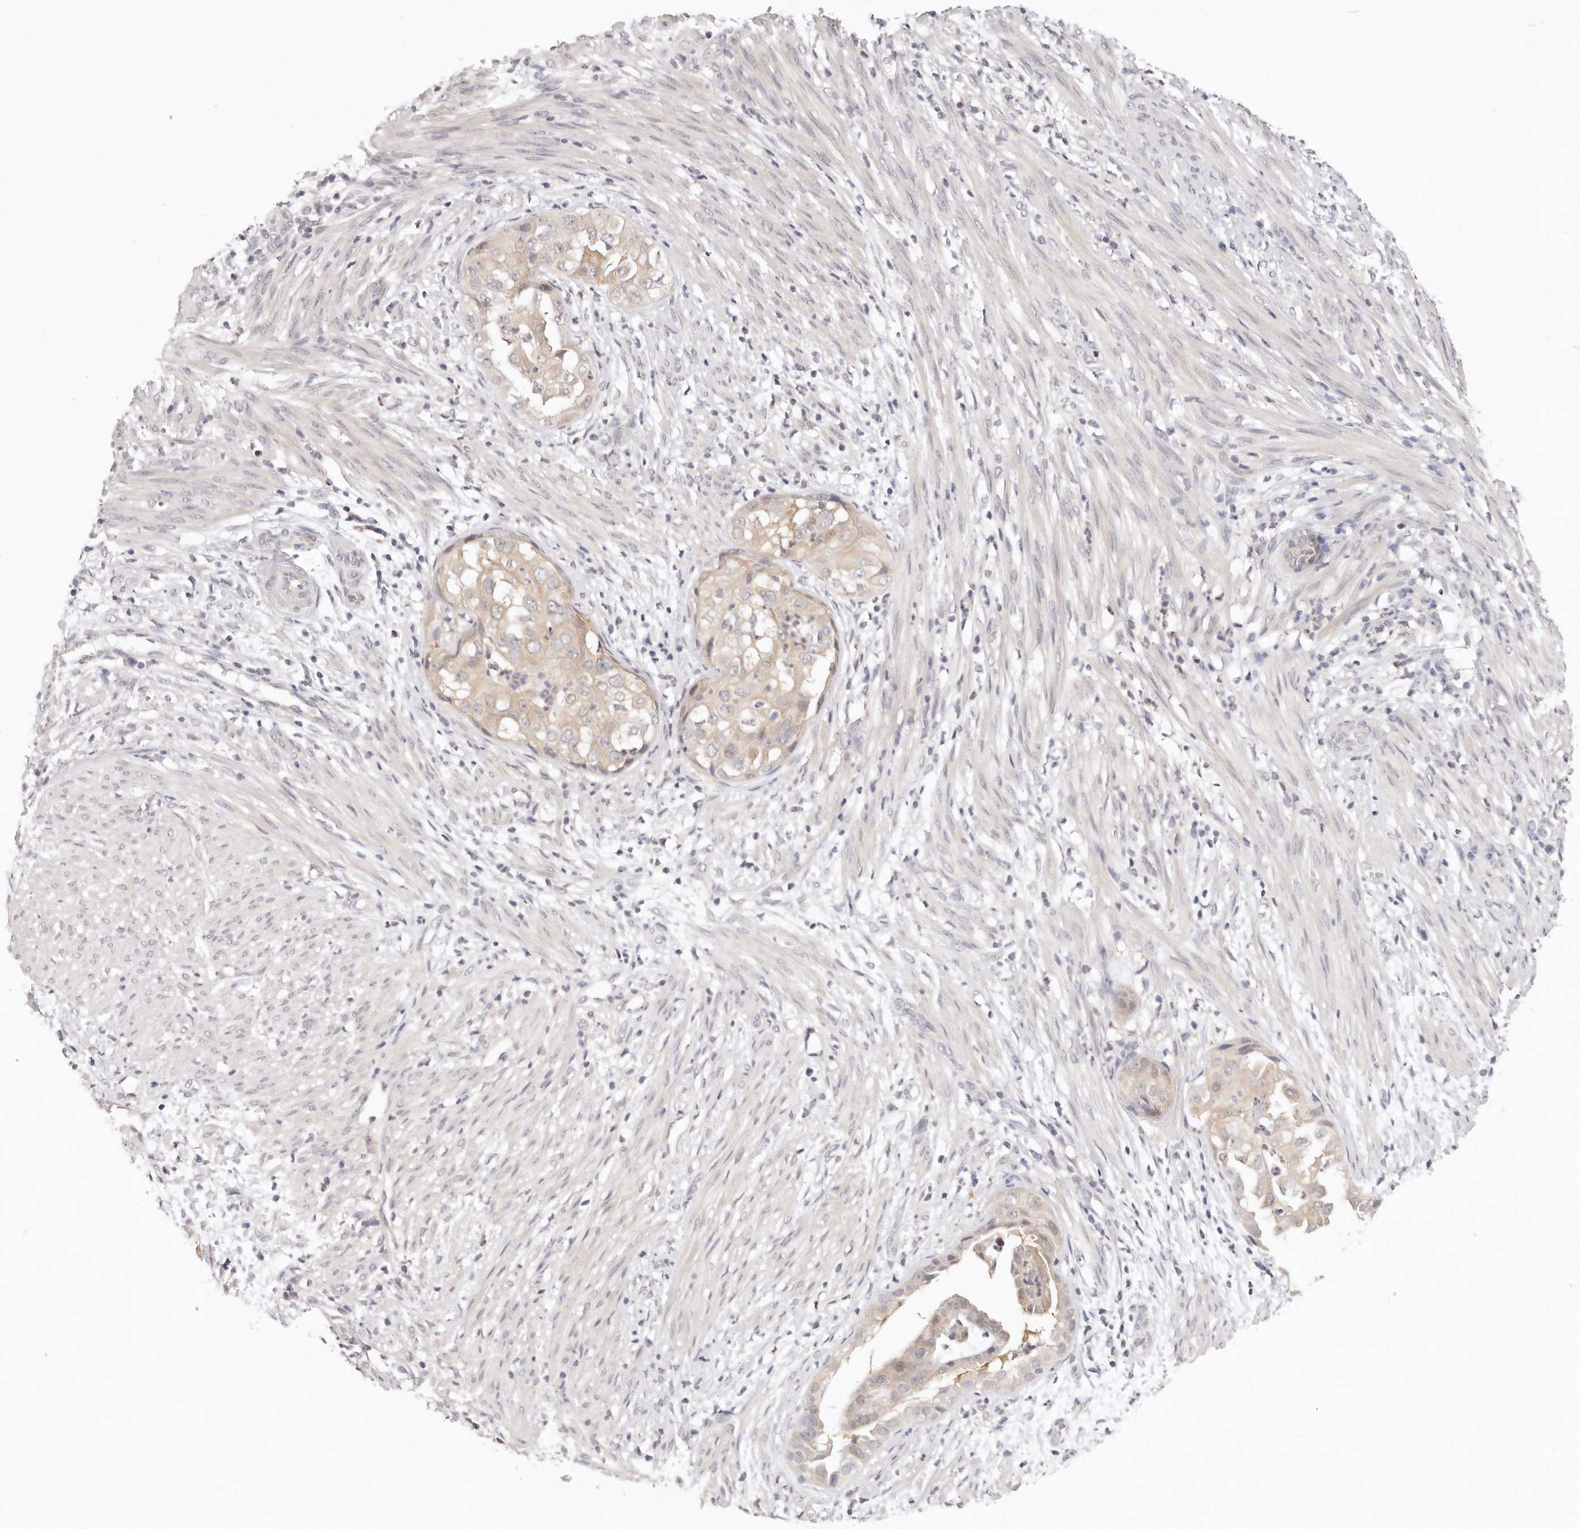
{"staining": {"intensity": "weak", "quantity": ">75%", "location": "cytoplasmic/membranous"}, "tissue": "endometrial cancer", "cell_type": "Tumor cells", "image_type": "cancer", "snomed": [{"axis": "morphology", "description": "Adenocarcinoma, NOS"}, {"axis": "topography", "description": "Endometrium"}], "caption": "Immunohistochemical staining of endometrial adenocarcinoma displays low levels of weak cytoplasmic/membranous protein staining in approximately >75% of tumor cells.", "gene": "GGPS1", "patient": {"sex": "female", "age": 85}}